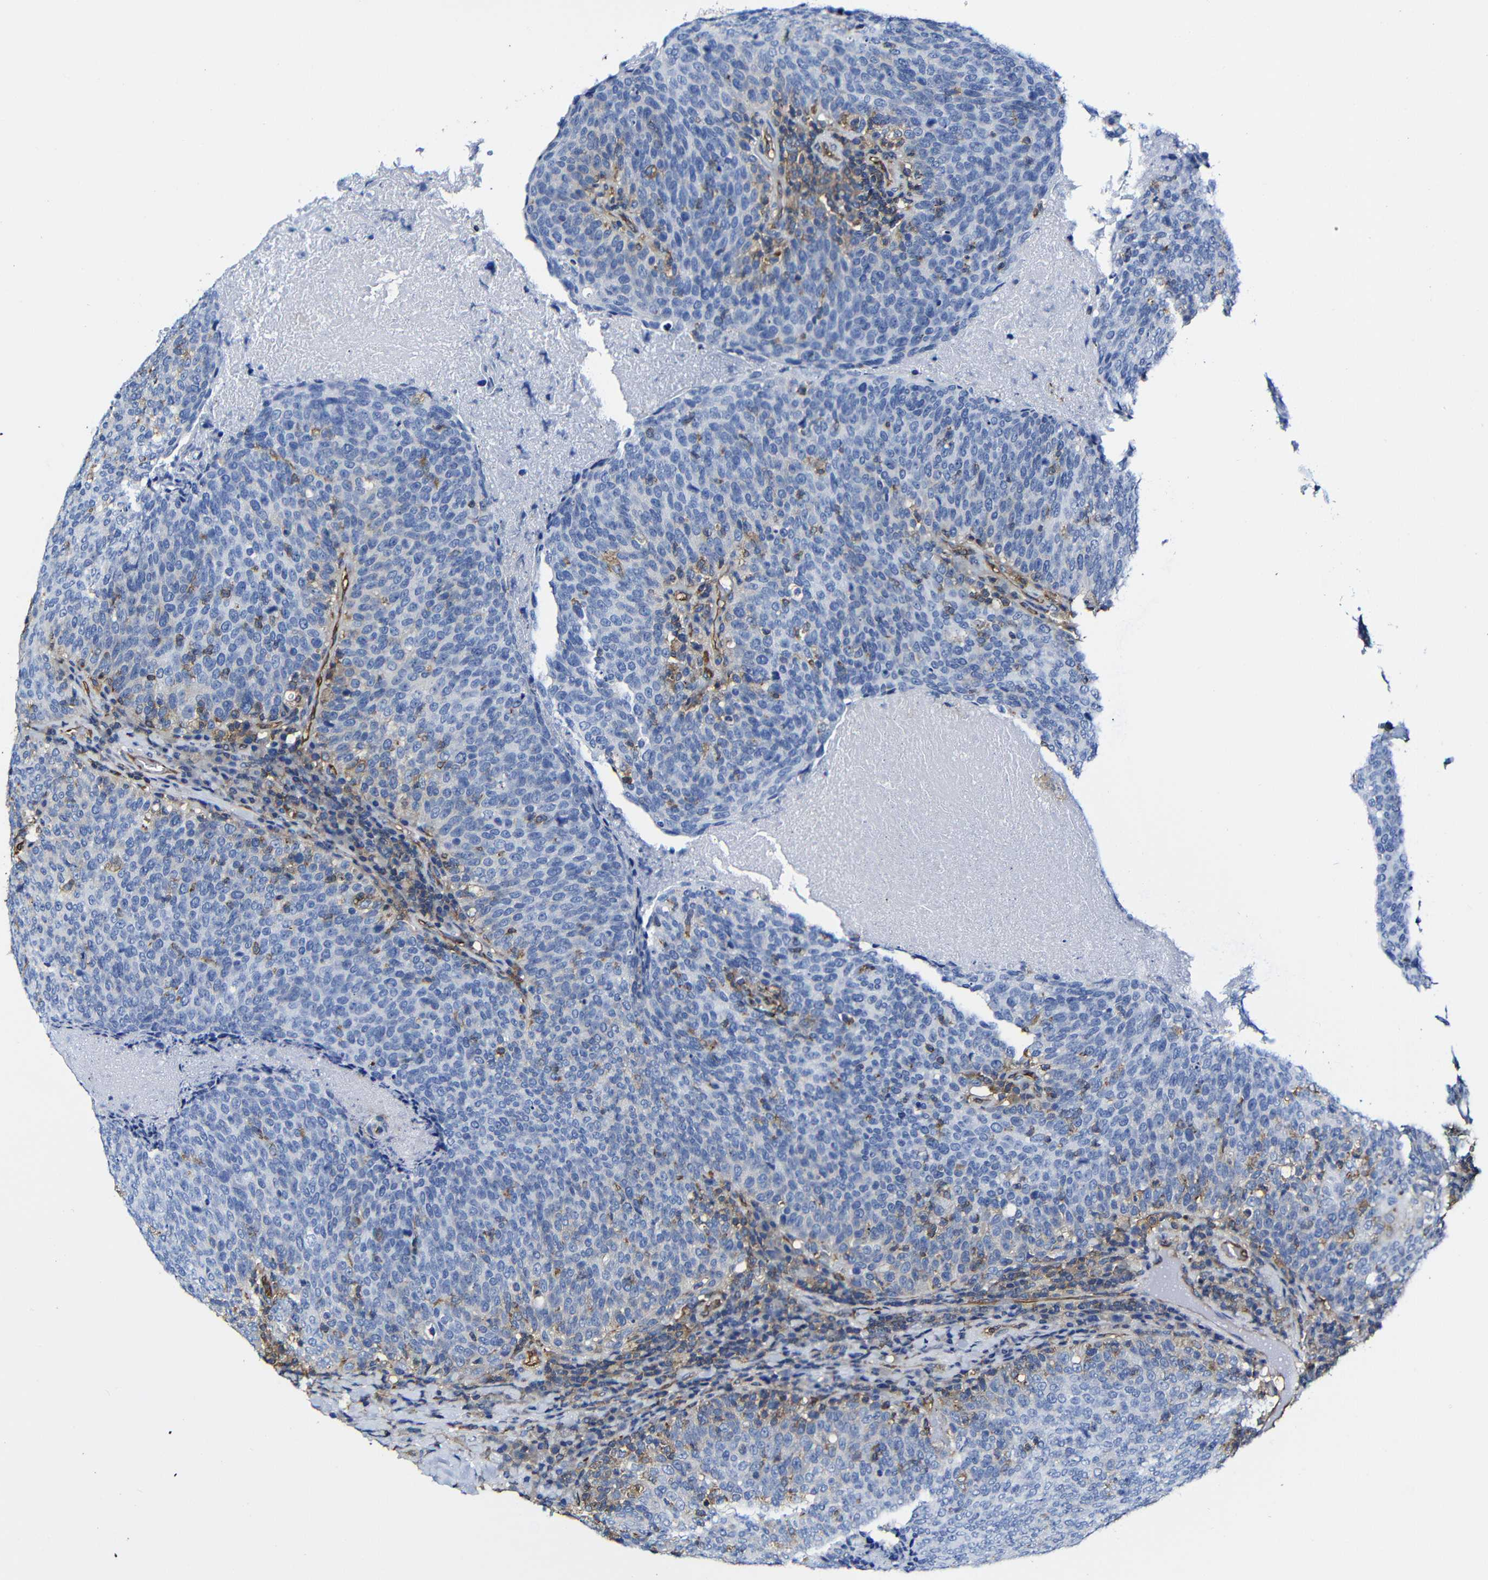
{"staining": {"intensity": "negative", "quantity": "none", "location": "none"}, "tissue": "head and neck cancer", "cell_type": "Tumor cells", "image_type": "cancer", "snomed": [{"axis": "morphology", "description": "Squamous cell carcinoma, NOS"}, {"axis": "morphology", "description": "Squamous cell carcinoma, metastatic, NOS"}, {"axis": "topography", "description": "Lymph node"}, {"axis": "topography", "description": "Head-Neck"}], "caption": "Tumor cells show no significant positivity in head and neck cancer.", "gene": "MSN", "patient": {"sex": "male", "age": 62}}